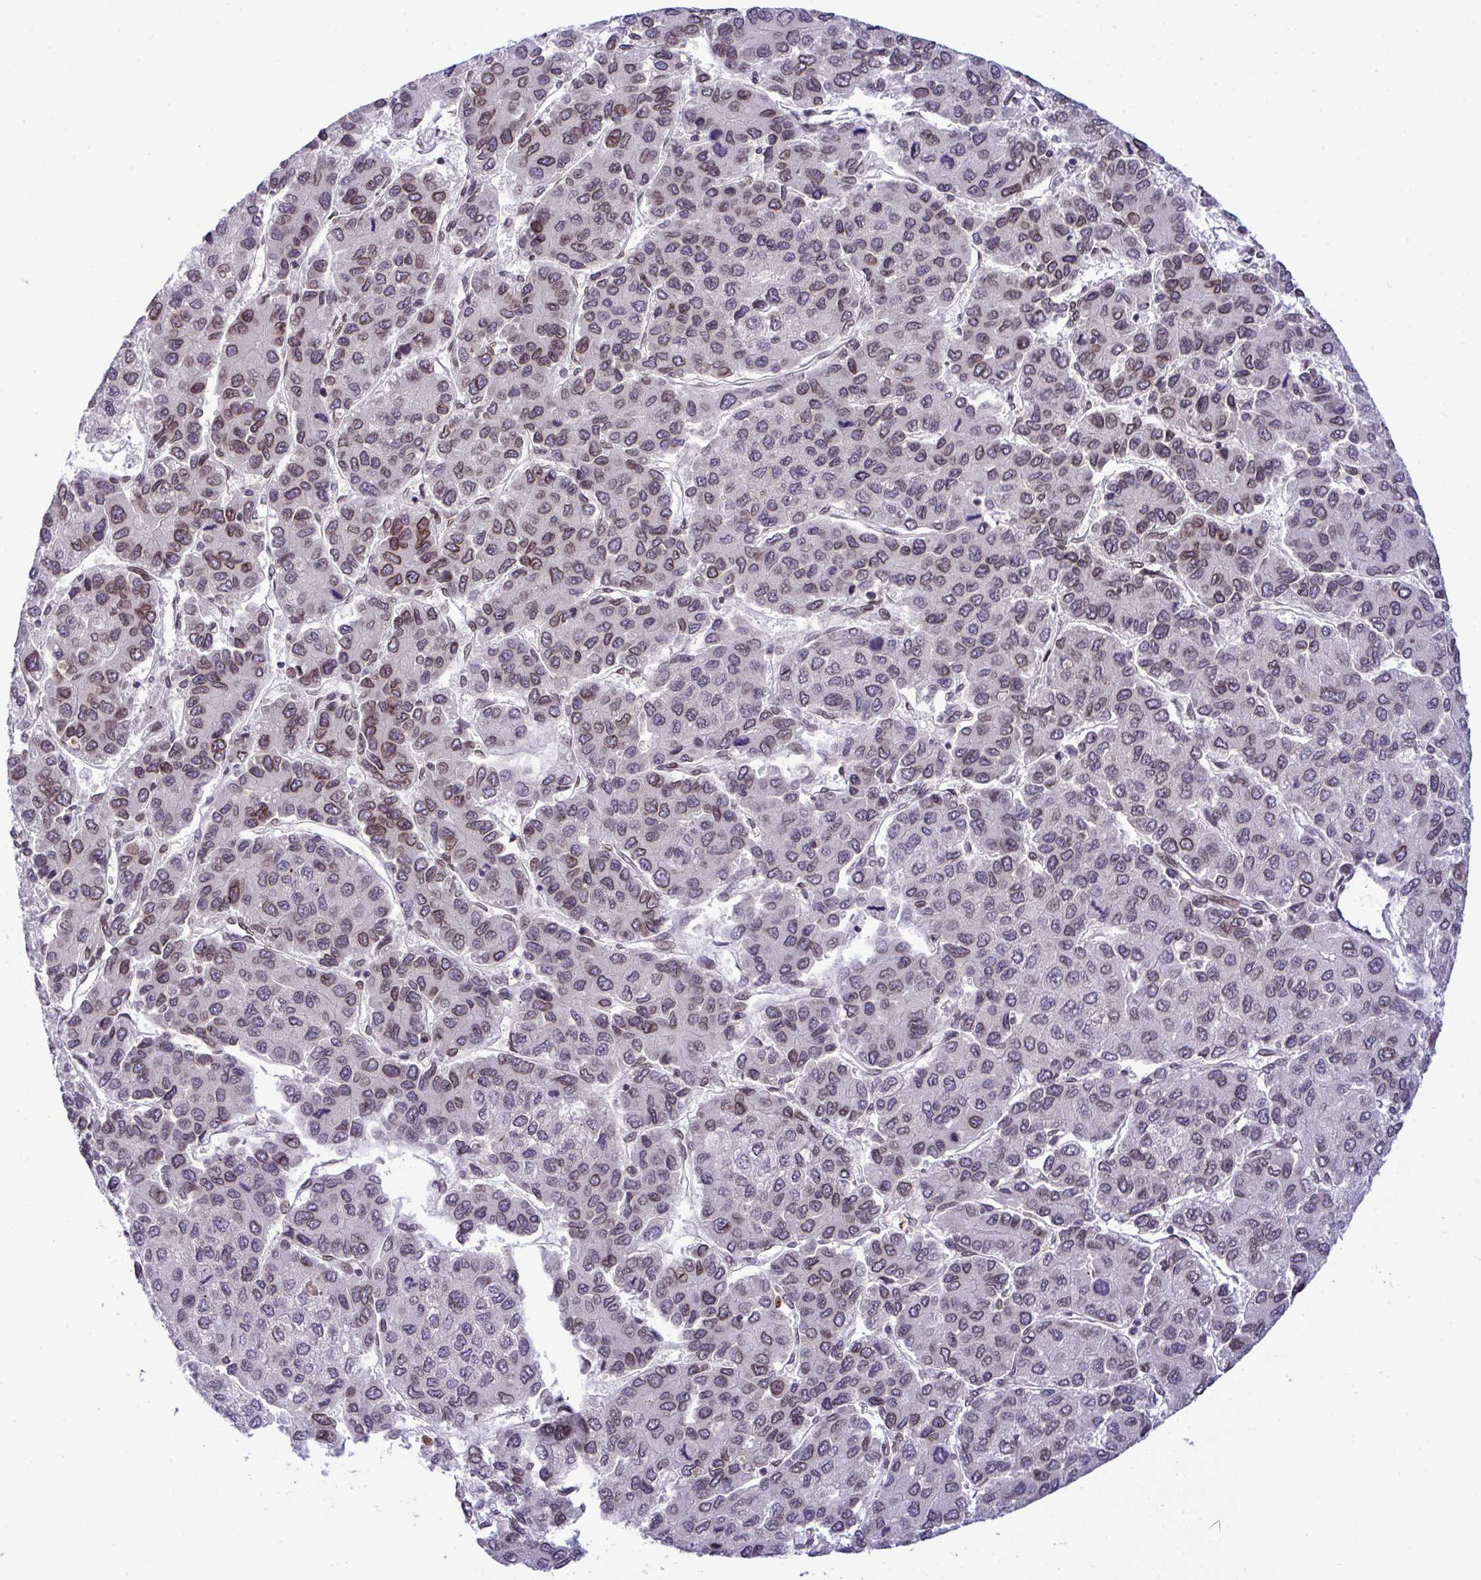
{"staining": {"intensity": "moderate", "quantity": "25%-75%", "location": "cytoplasmic/membranous,nuclear"}, "tissue": "liver cancer", "cell_type": "Tumor cells", "image_type": "cancer", "snomed": [{"axis": "morphology", "description": "Carcinoma, Hepatocellular, NOS"}, {"axis": "topography", "description": "Liver"}], "caption": "An IHC photomicrograph of neoplastic tissue is shown. Protein staining in brown labels moderate cytoplasmic/membranous and nuclear positivity in liver hepatocellular carcinoma within tumor cells.", "gene": "RANBP2", "patient": {"sex": "female", "age": 66}}